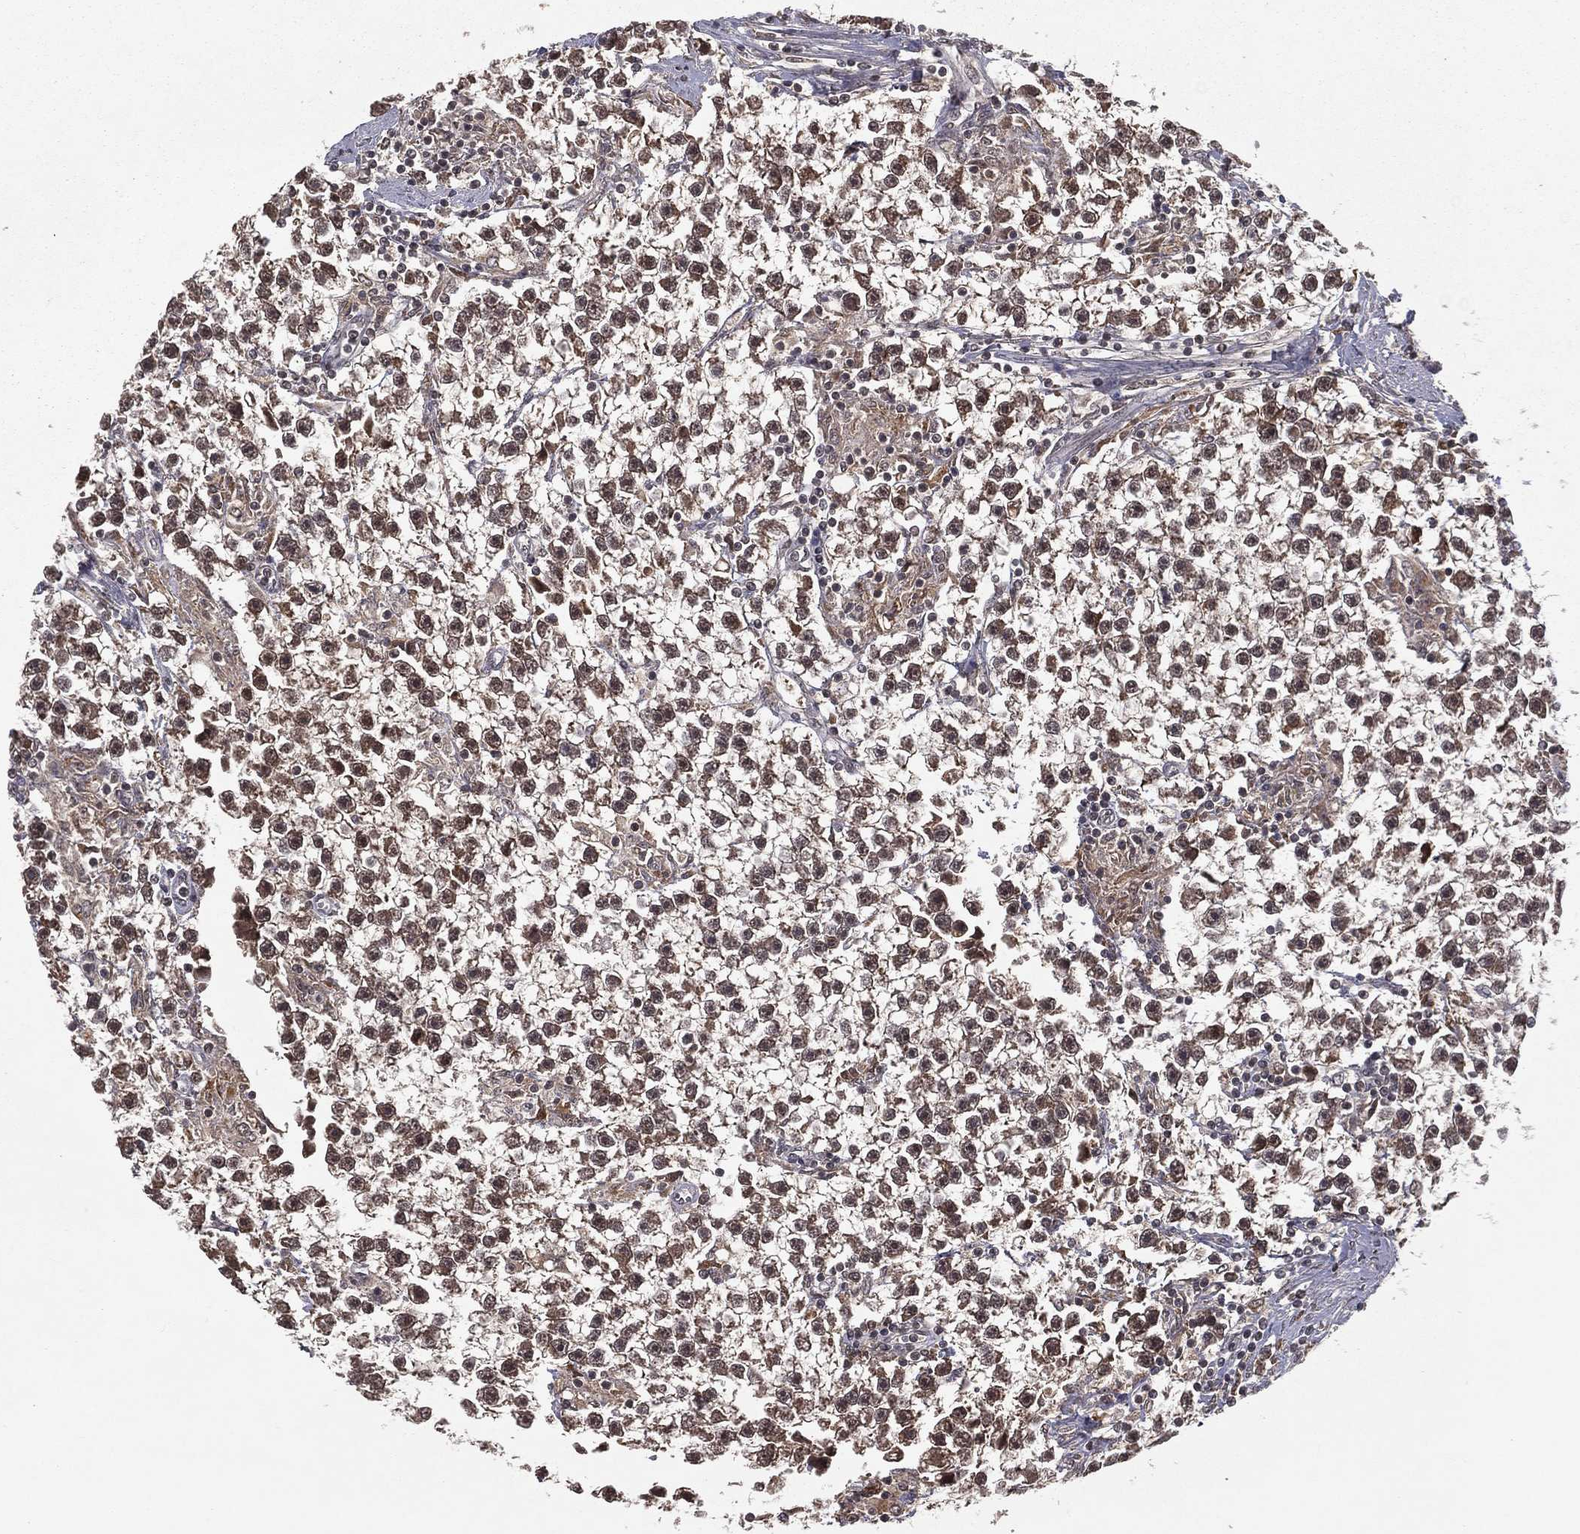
{"staining": {"intensity": "weak", "quantity": ">75%", "location": "cytoplasmic/membranous"}, "tissue": "testis cancer", "cell_type": "Tumor cells", "image_type": "cancer", "snomed": [{"axis": "morphology", "description": "Seminoma, NOS"}, {"axis": "topography", "description": "Testis"}], "caption": "About >75% of tumor cells in human testis cancer reveal weak cytoplasmic/membranous protein staining as visualized by brown immunohistochemical staining.", "gene": "ZDHHC15", "patient": {"sex": "male", "age": 59}}